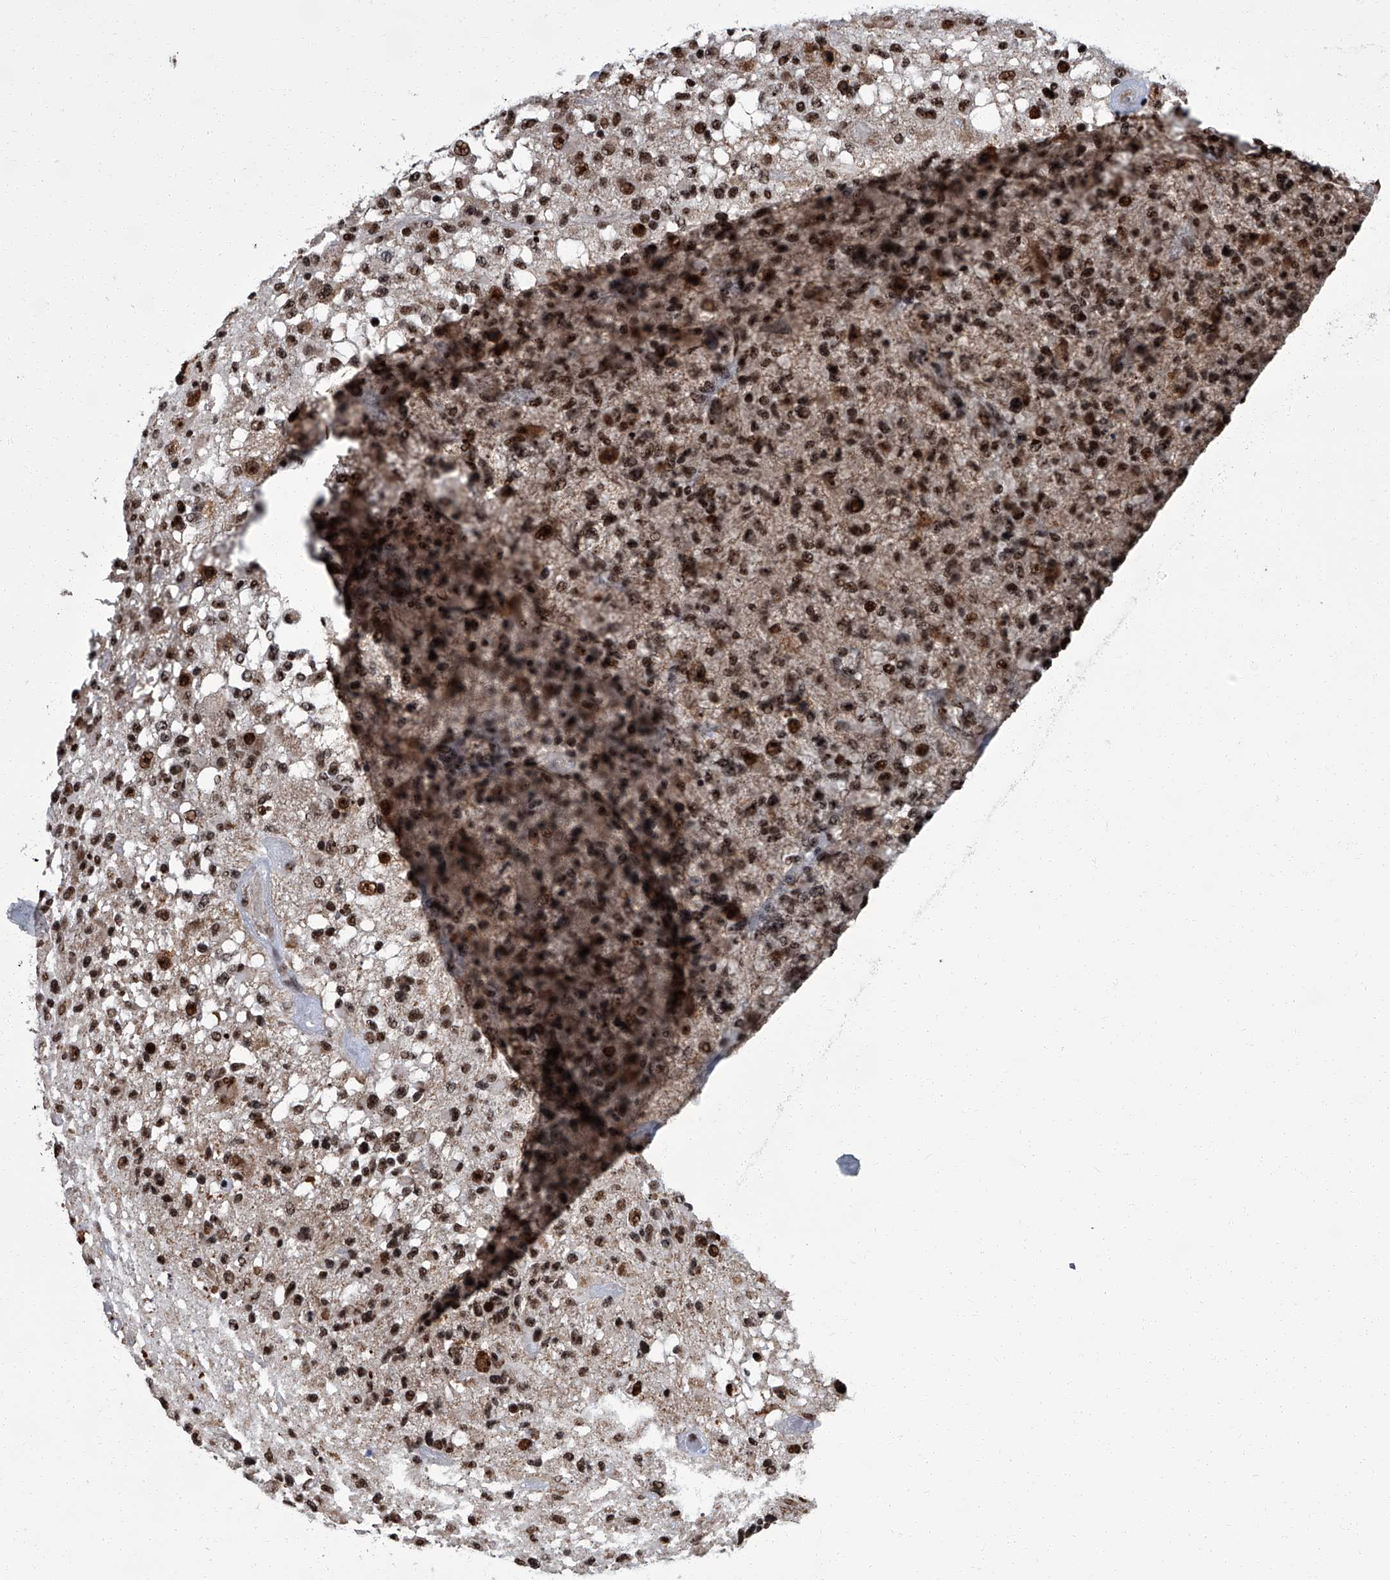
{"staining": {"intensity": "moderate", "quantity": ">75%", "location": "nuclear"}, "tissue": "glioma", "cell_type": "Tumor cells", "image_type": "cancer", "snomed": [{"axis": "morphology", "description": "Glioma, malignant, High grade"}, {"axis": "morphology", "description": "Glioblastoma, NOS"}, {"axis": "topography", "description": "Brain"}], "caption": "A micrograph of human glioma stained for a protein shows moderate nuclear brown staining in tumor cells. The staining was performed using DAB (3,3'-diaminobenzidine) to visualize the protein expression in brown, while the nuclei were stained in blue with hematoxylin (Magnification: 20x).", "gene": "ZNF518B", "patient": {"sex": "male", "age": 60}}